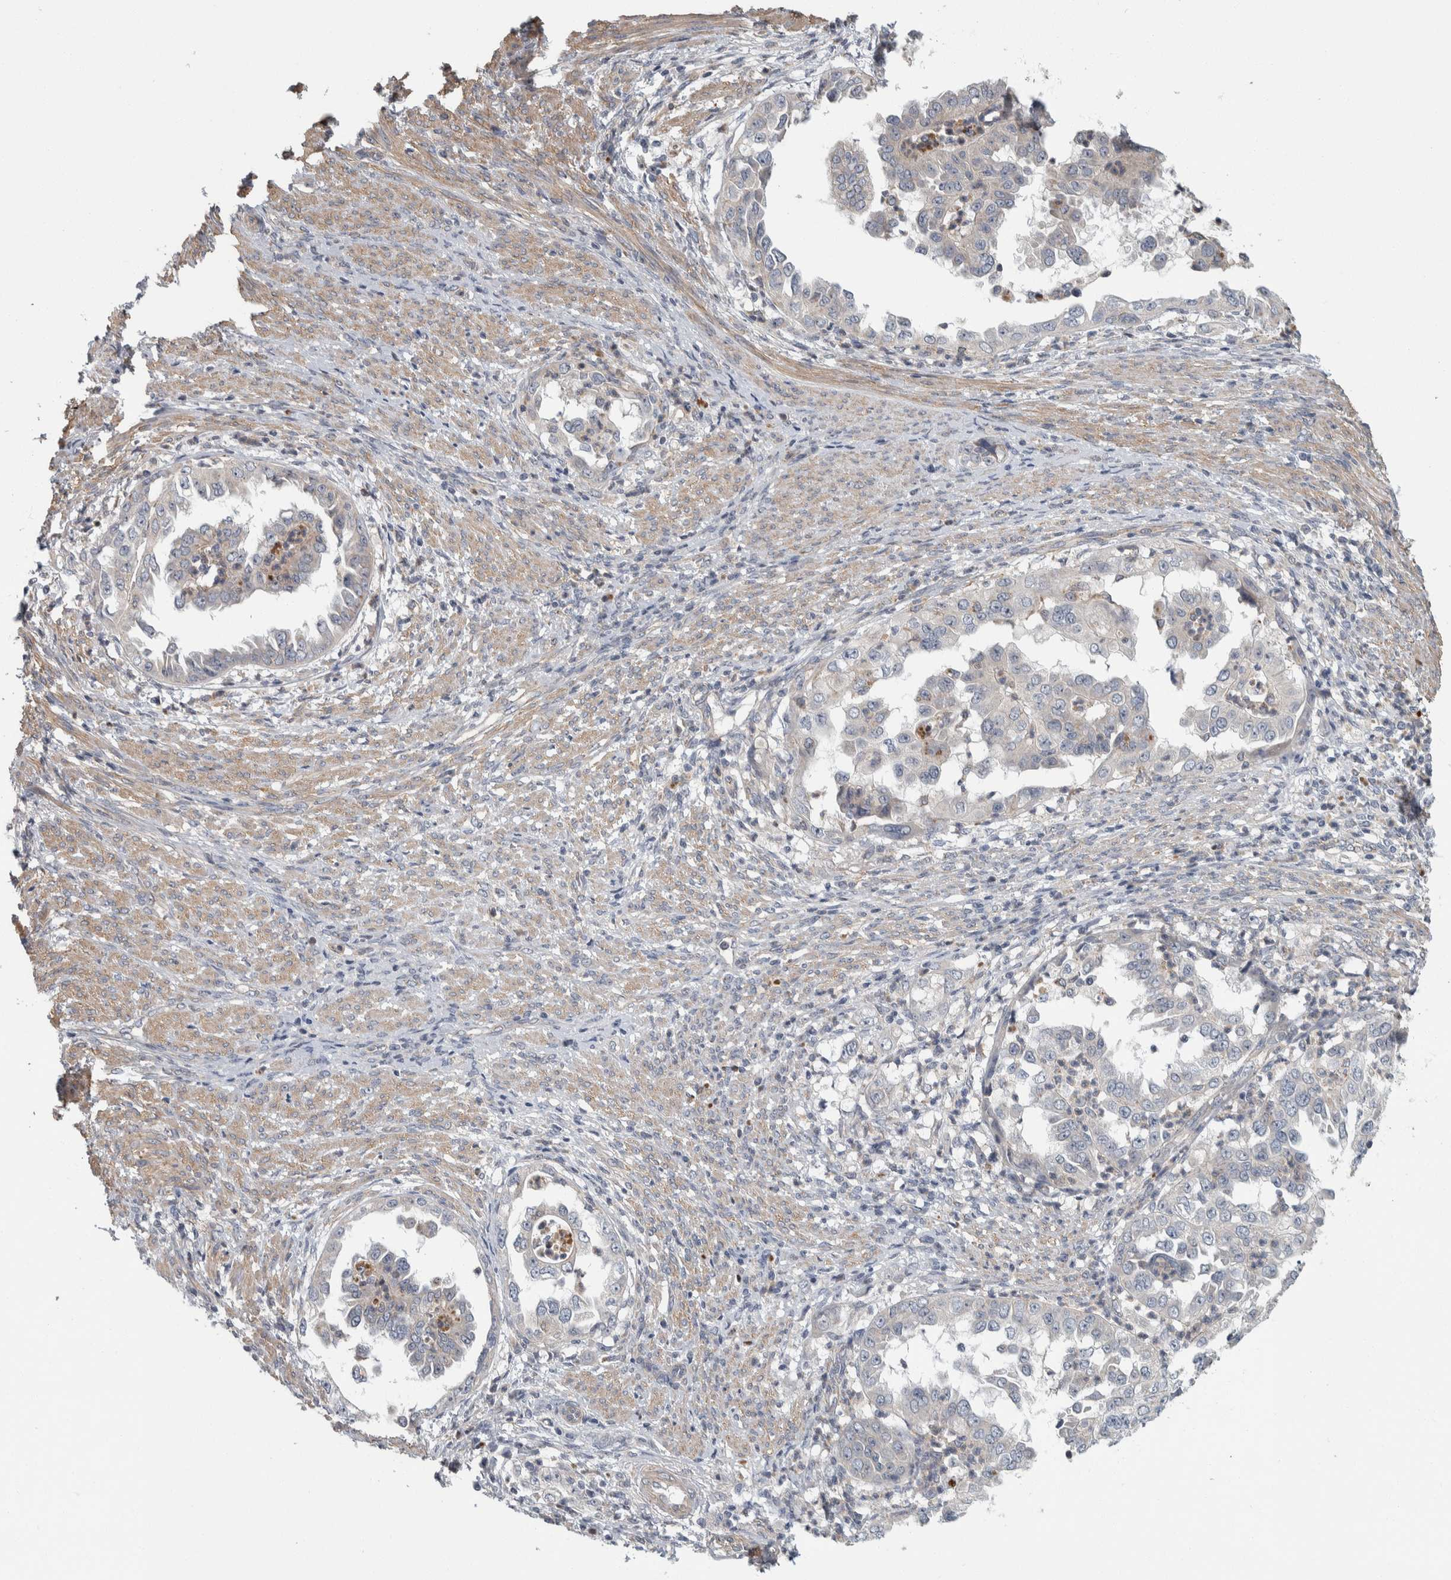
{"staining": {"intensity": "negative", "quantity": "none", "location": "none"}, "tissue": "endometrial cancer", "cell_type": "Tumor cells", "image_type": "cancer", "snomed": [{"axis": "morphology", "description": "Adenocarcinoma, NOS"}, {"axis": "topography", "description": "Endometrium"}], "caption": "This is an immunohistochemistry (IHC) histopathology image of human endometrial cancer (adenocarcinoma). There is no staining in tumor cells.", "gene": "KCNJ3", "patient": {"sex": "female", "age": 85}}